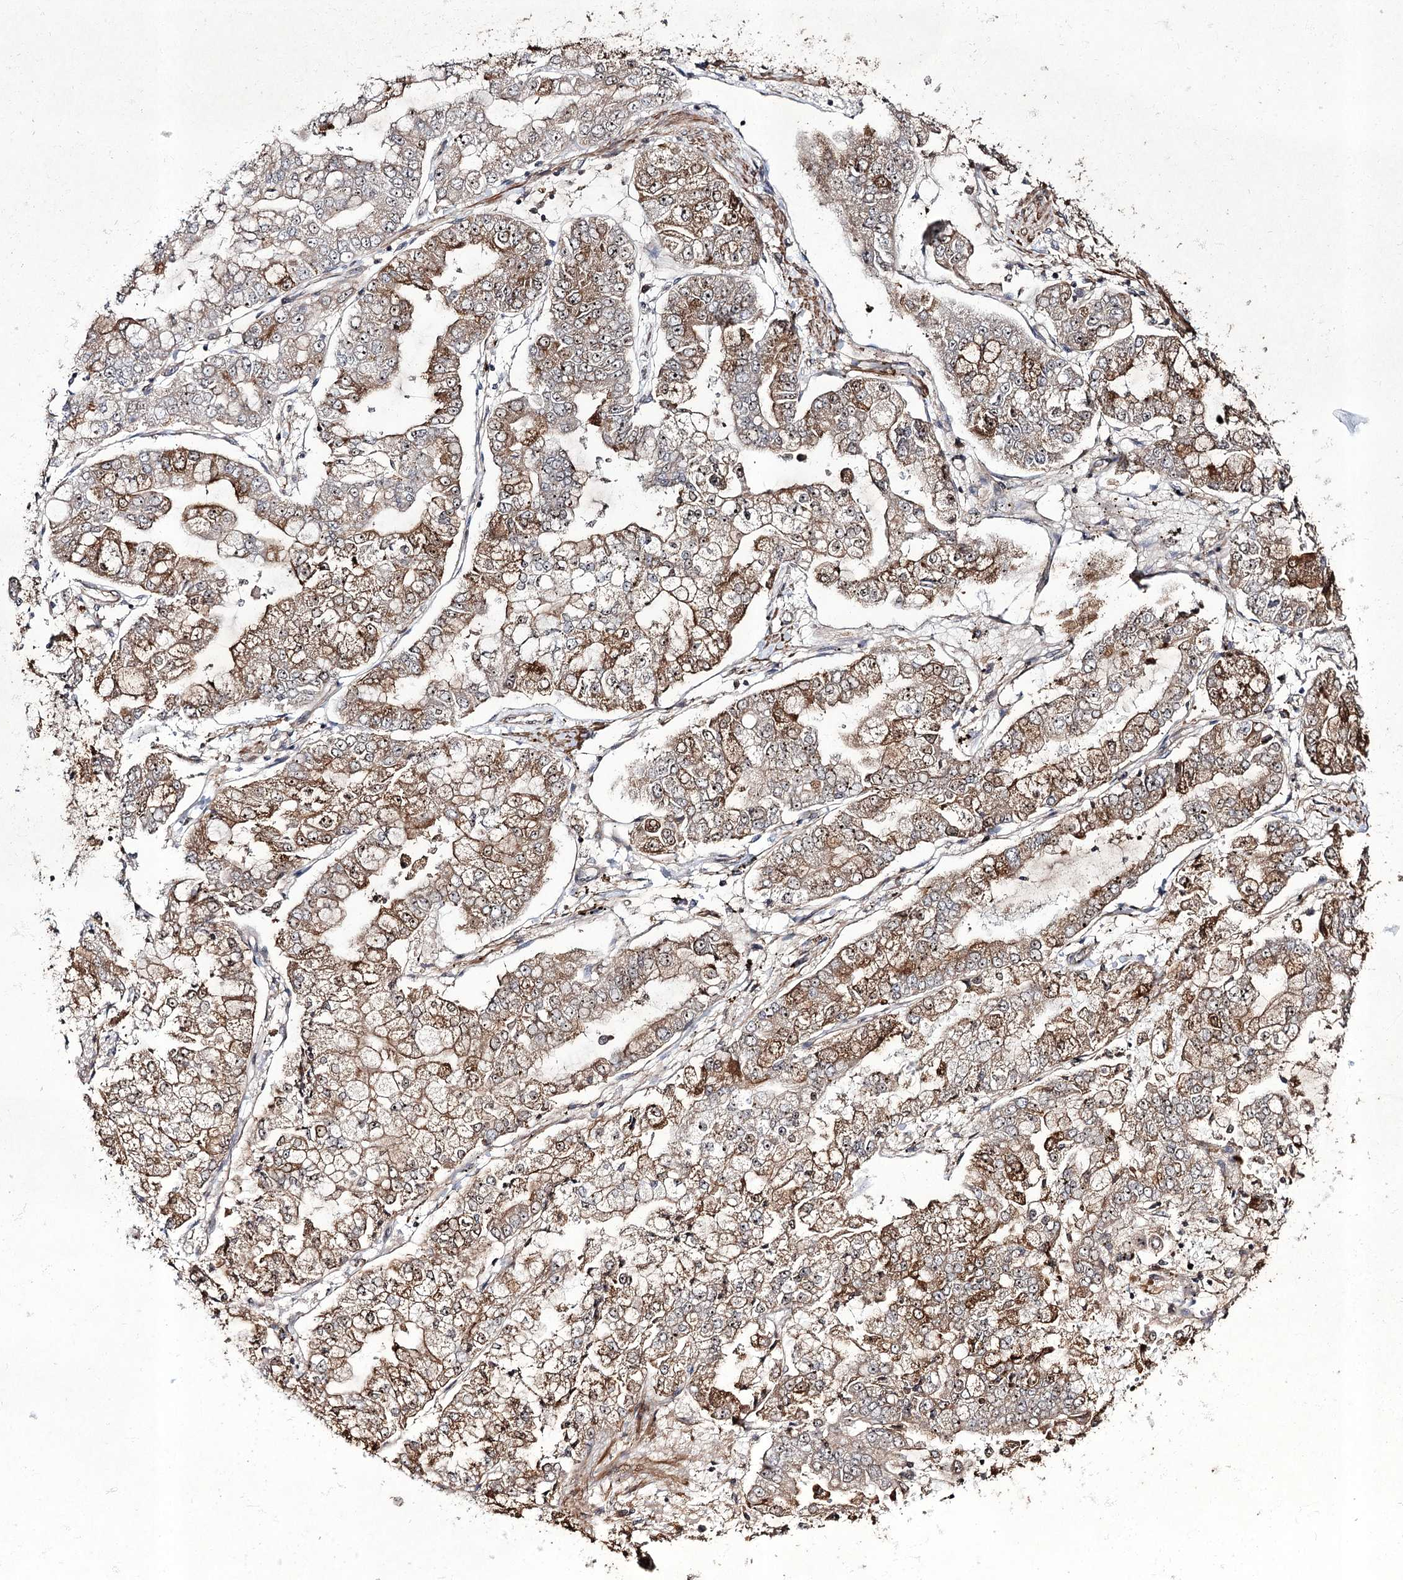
{"staining": {"intensity": "moderate", "quantity": "25%-75%", "location": "cytoplasmic/membranous,nuclear"}, "tissue": "stomach cancer", "cell_type": "Tumor cells", "image_type": "cancer", "snomed": [{"axis": "morphology", "description": "Adenocarcinoma, NOS"}, {"axis": "topography", "description": "Stomach"}], "caption": "Brown immunohistochemical staining in human stomach cancer (adenocarcinoma) reveals moderate cytoplasmic/membranous and nuclear expression in about 25%-75% of tumor cells.", "gene": "CCDC59", "patient": {"sex": "male", "age": 76}}